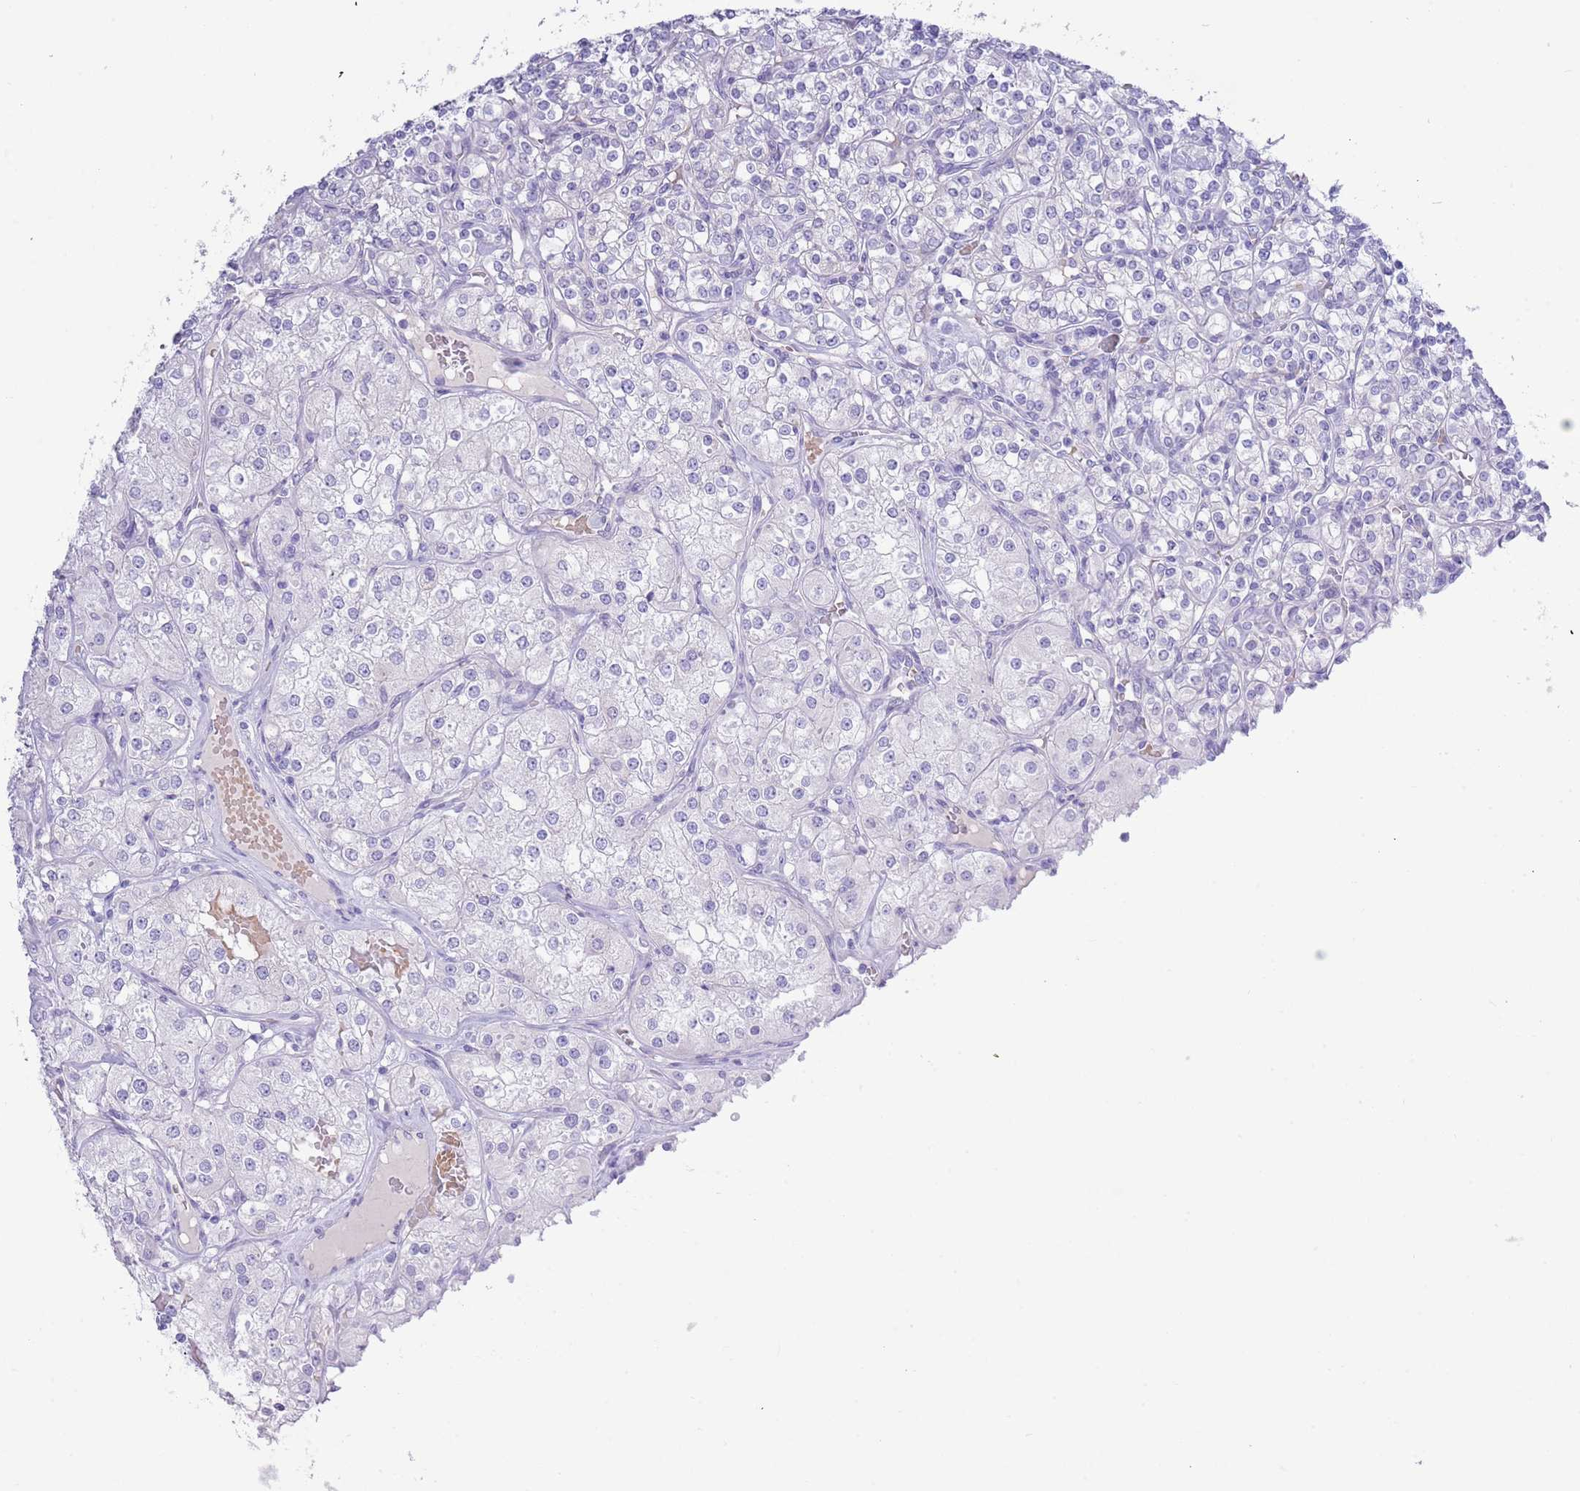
{"staining": {"intensity": "negative", "quantity": "none", "location": "none"}, "tissue": "renal cancer", "cell_type": "Tumor cells", "image_type": "cancer", "snomed": [{"axis": "morphology", "description": "Adenocarcinoma, NOS"}, {"axis": "topography", "description": "Kidney"}], "caption": "High power microscopy histopathology image of an immunohistochemistry image of renal cancer (adenocarcinoma), revealing no significant staining in tumor cells.", "gene": "ACR", "patient": {"sex": "male", "age": 77}}